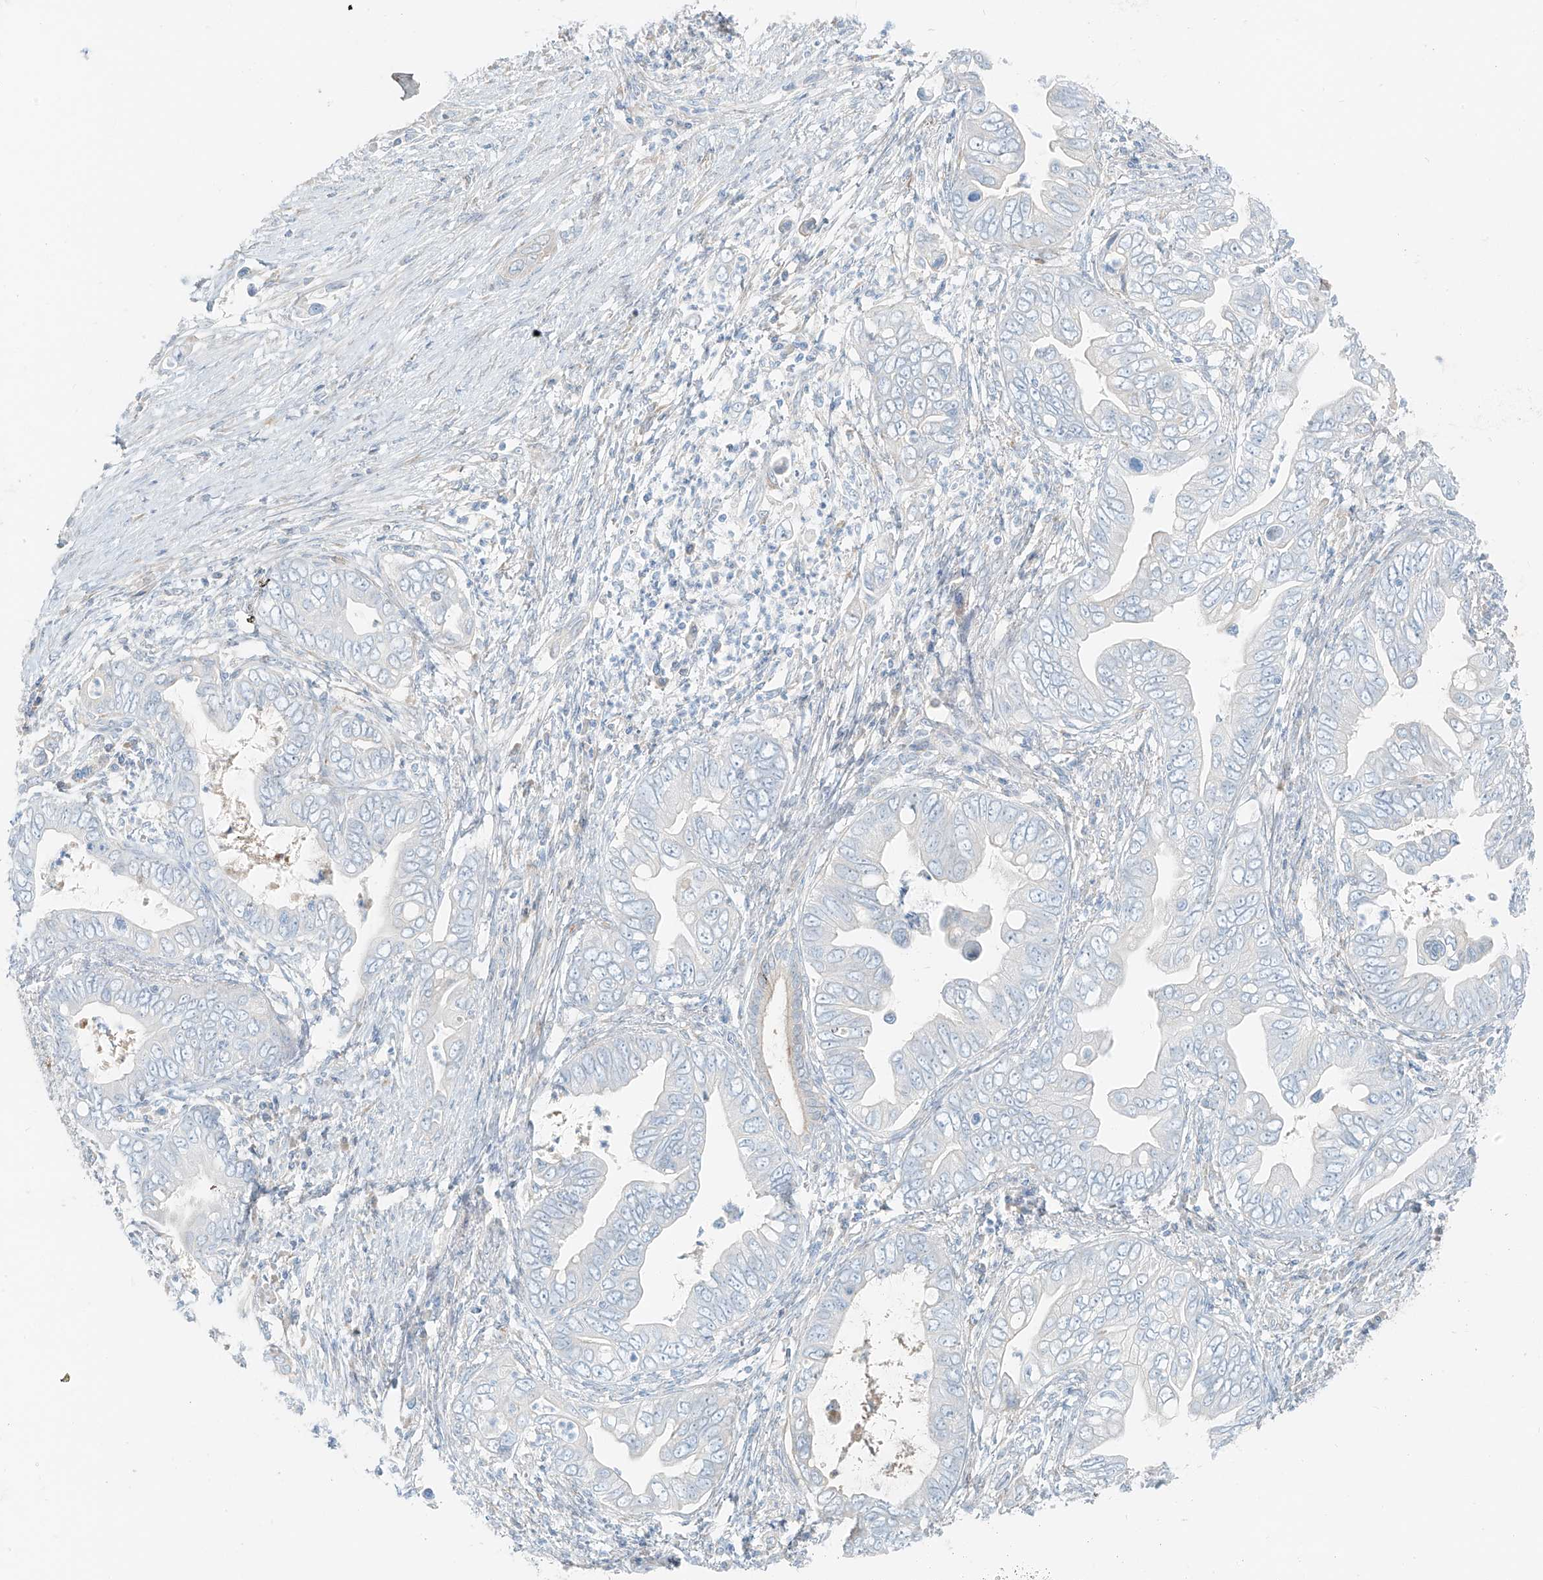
{"staining": {"intensity": "negative", "quantity": "none", "location": "none"}, "tissue": "pancreatic cancer", "cell_type": "Tumor cells", "image_type": "cancer", "snomed": [{"axis": "morphology", "description": "Adenocarcinoma, NOS"}, {"axis": "topography", "description": "Pancreas"}], "caption": "High power microscopy image of an IHC histopathology image of adenocarcinoma (pancreatic), revealing no significant expression in tumor cells.", "gene": "FSTL1", "patient": {"sex": "male", "age": 75}}